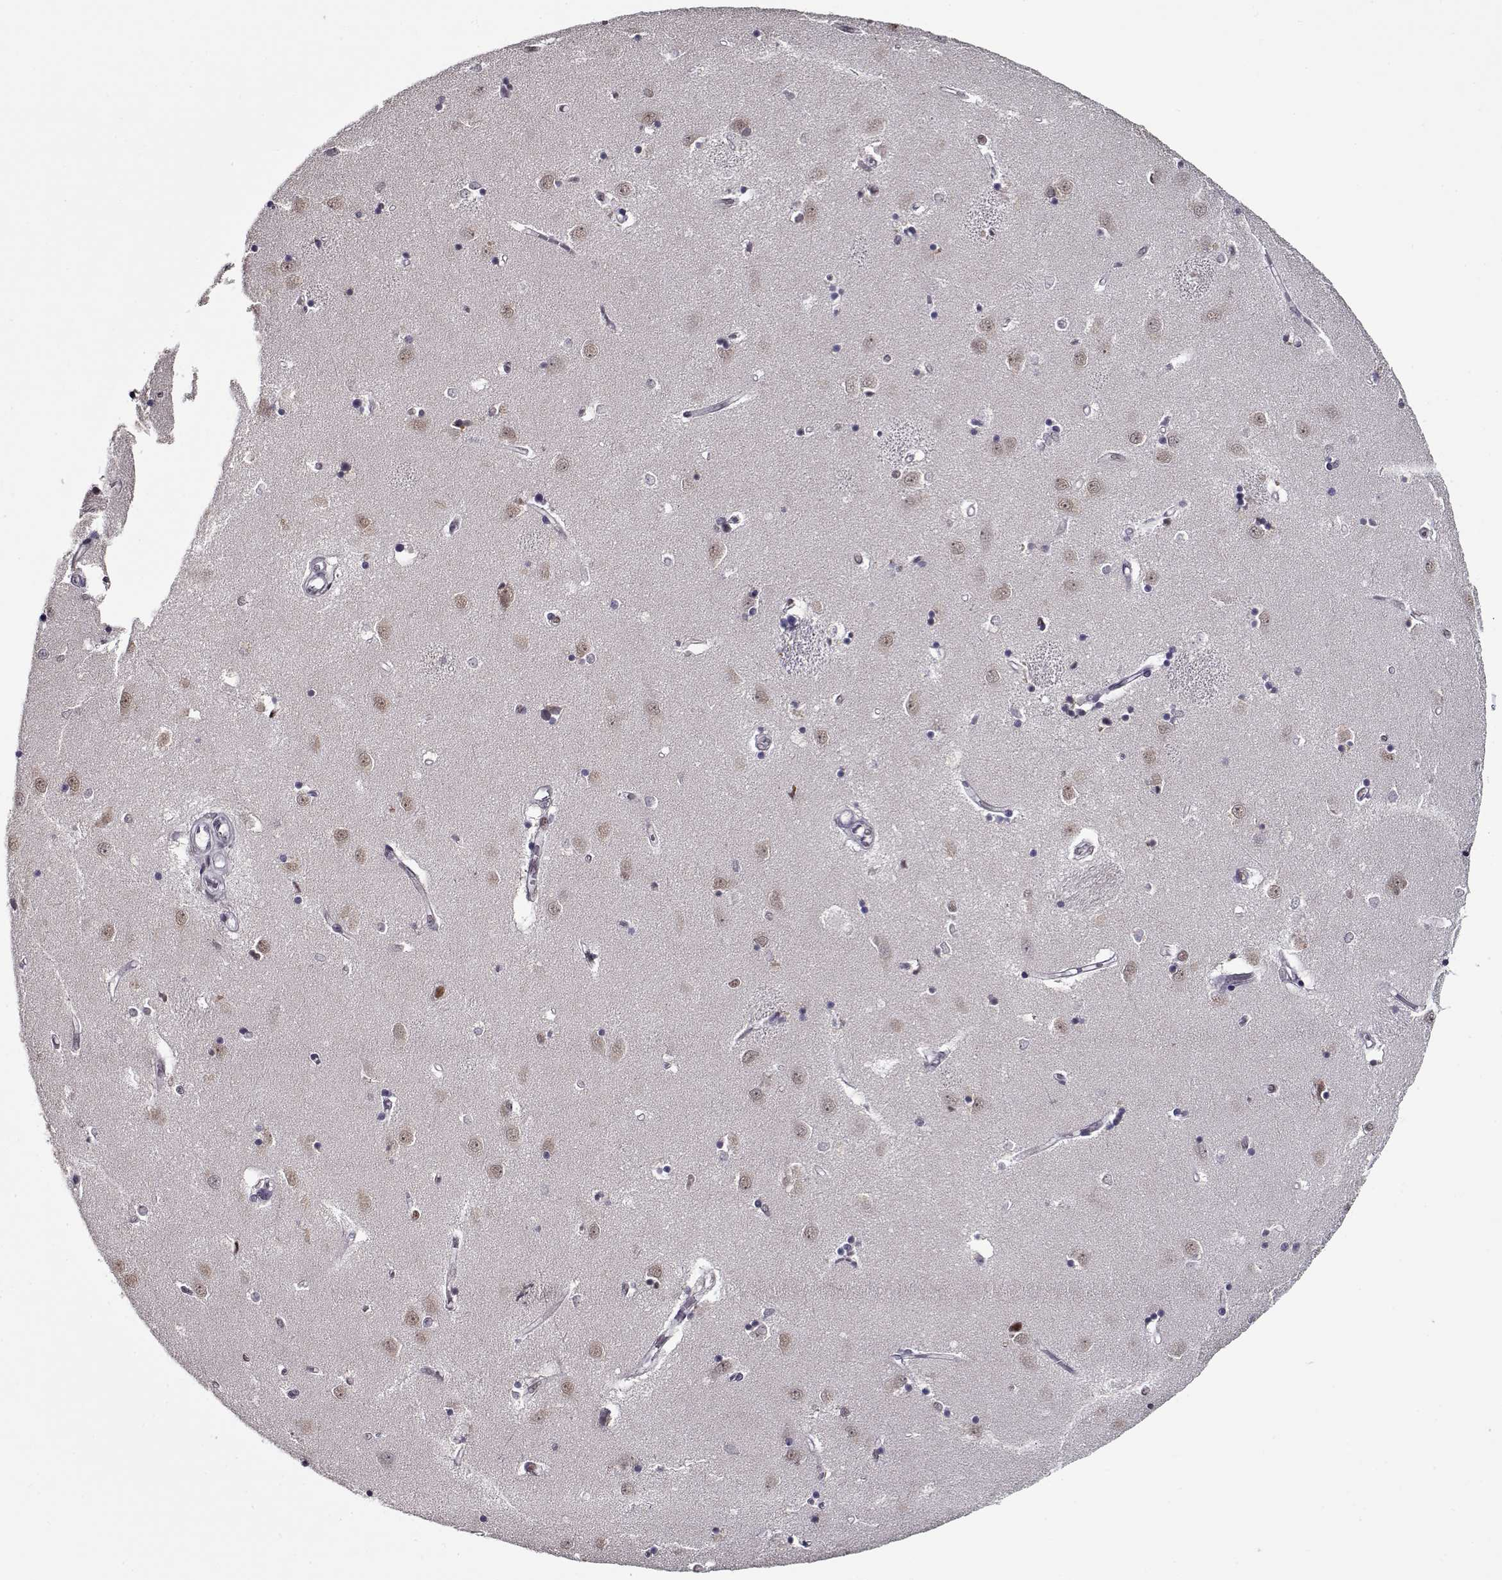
{"staining": {"intensity": "negative", "quantity": "none", "location": "none"}, "tissue": "caudate", "cell_type": "Glial cells", "image_type": "normal", "snomed": [{"axis": "morphology", "description": "Normal tissue, NOS"}, {"axis": "topography", "description": "Lateral ventricle wall"}], "caption": "The photomicrograph displays no staining of glial cells in normal caudate. The staining was performed using DAB (3,3'-diaminobenzidine) to visualize the protein expression in brown, while the nuclei were stained in blue with hematoxylin (Magnification: 20x).", "gene": "PRMT1", "patient": {"sex": "male", "age": 54}}